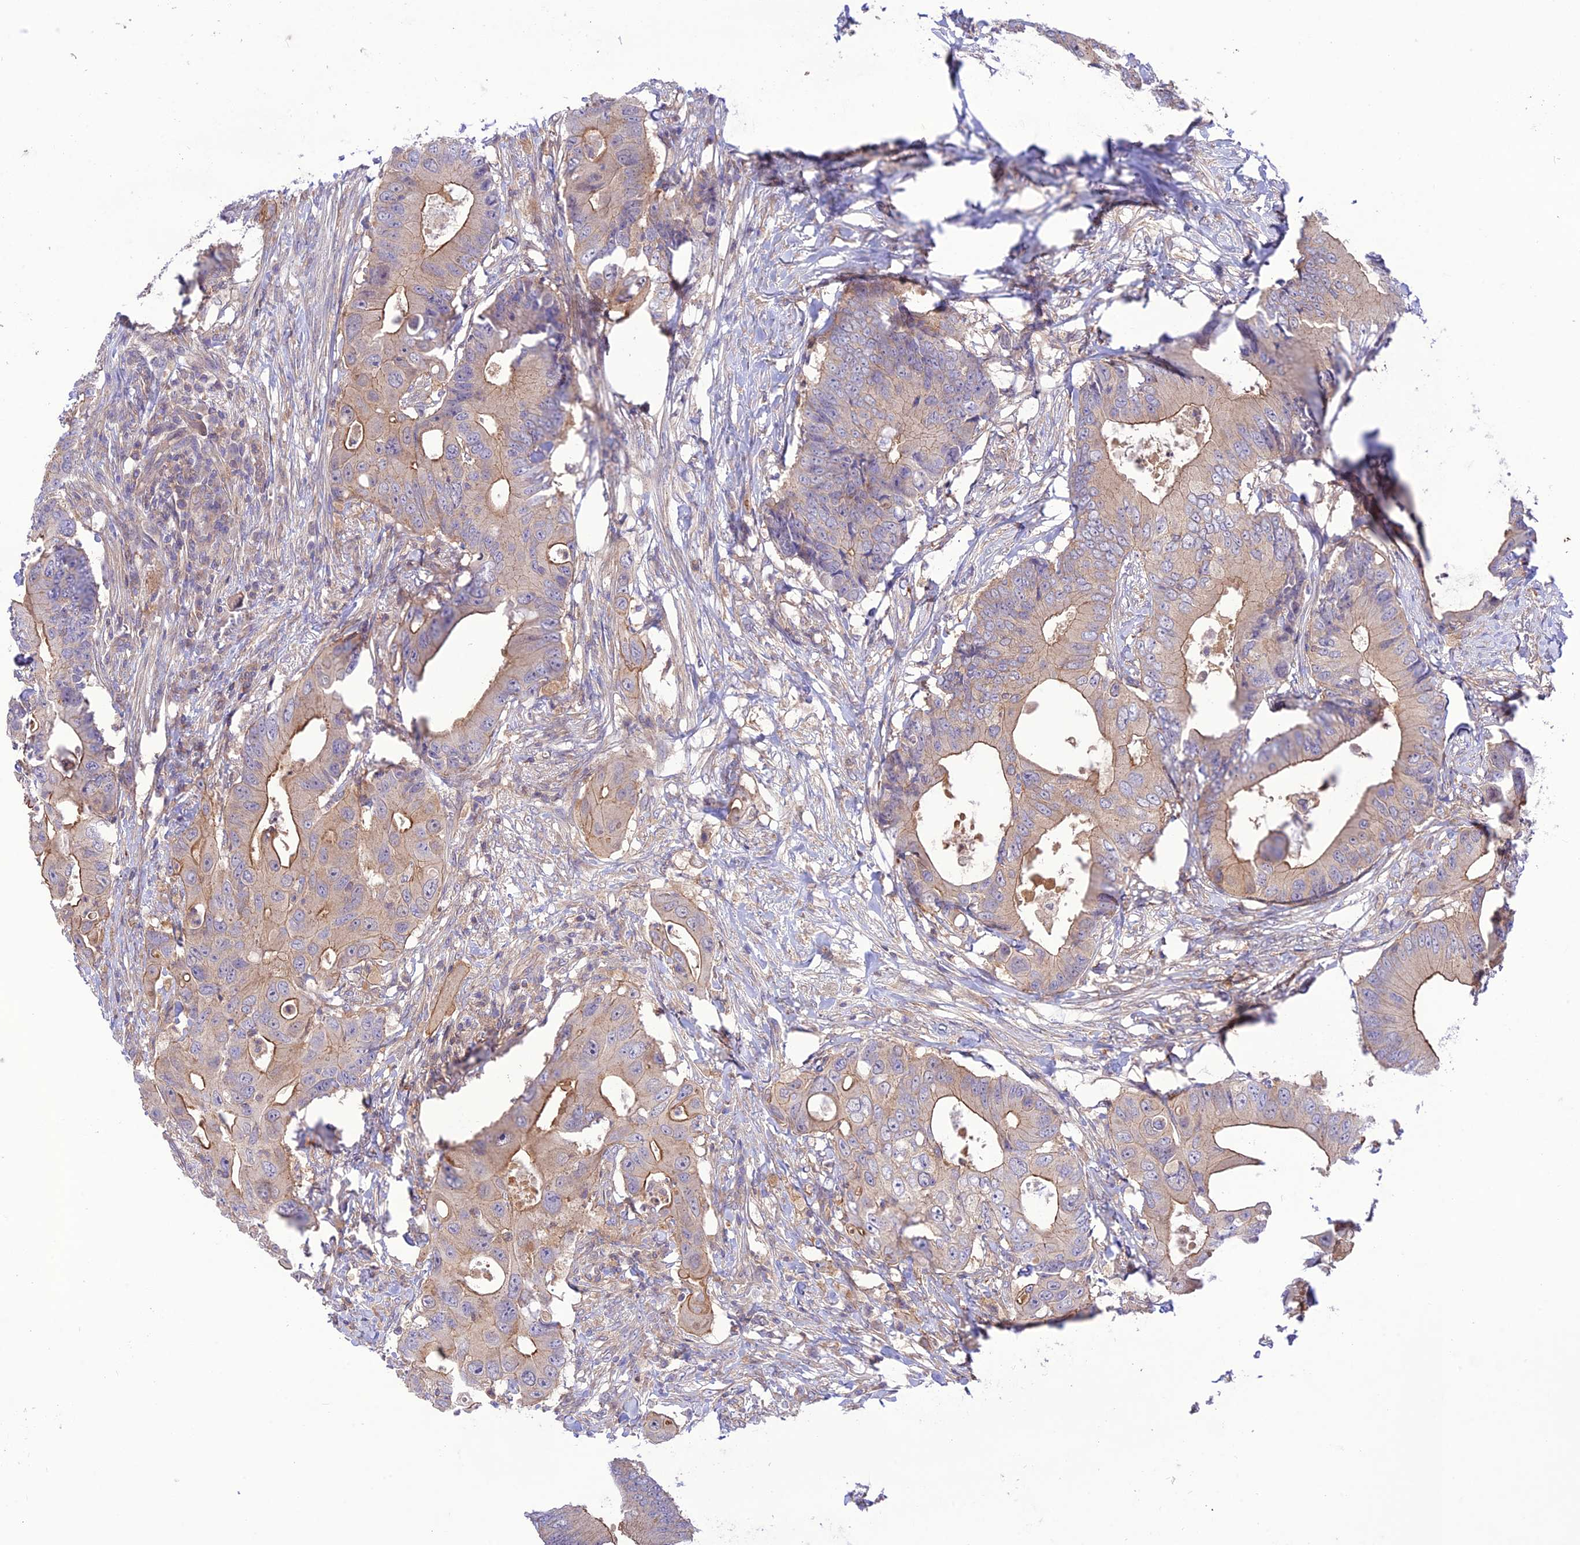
{"staining": {"intensity": "weak", "quantity": ">75%", "location": "cytoplasmic/membranous"}, "tissue": "colorectal cancer", "cell_type": "Tumor cells", "image_type": "cancer", "snomed": [{"axis": "morphology", "description": "Adenocarcinoma, NOS"}, {"axis": "topography", "description": "Colon"}], "caption": "Immunohistochemistry histopathology image of colorectal cancer stained for a protein (brown), which demonstrates low levels of weak cytoplasmic/membranous expression in approximately >75% of tumor cells.", "gene": "FCHSD1", "patient": {"sex": "male", "age": 71}}